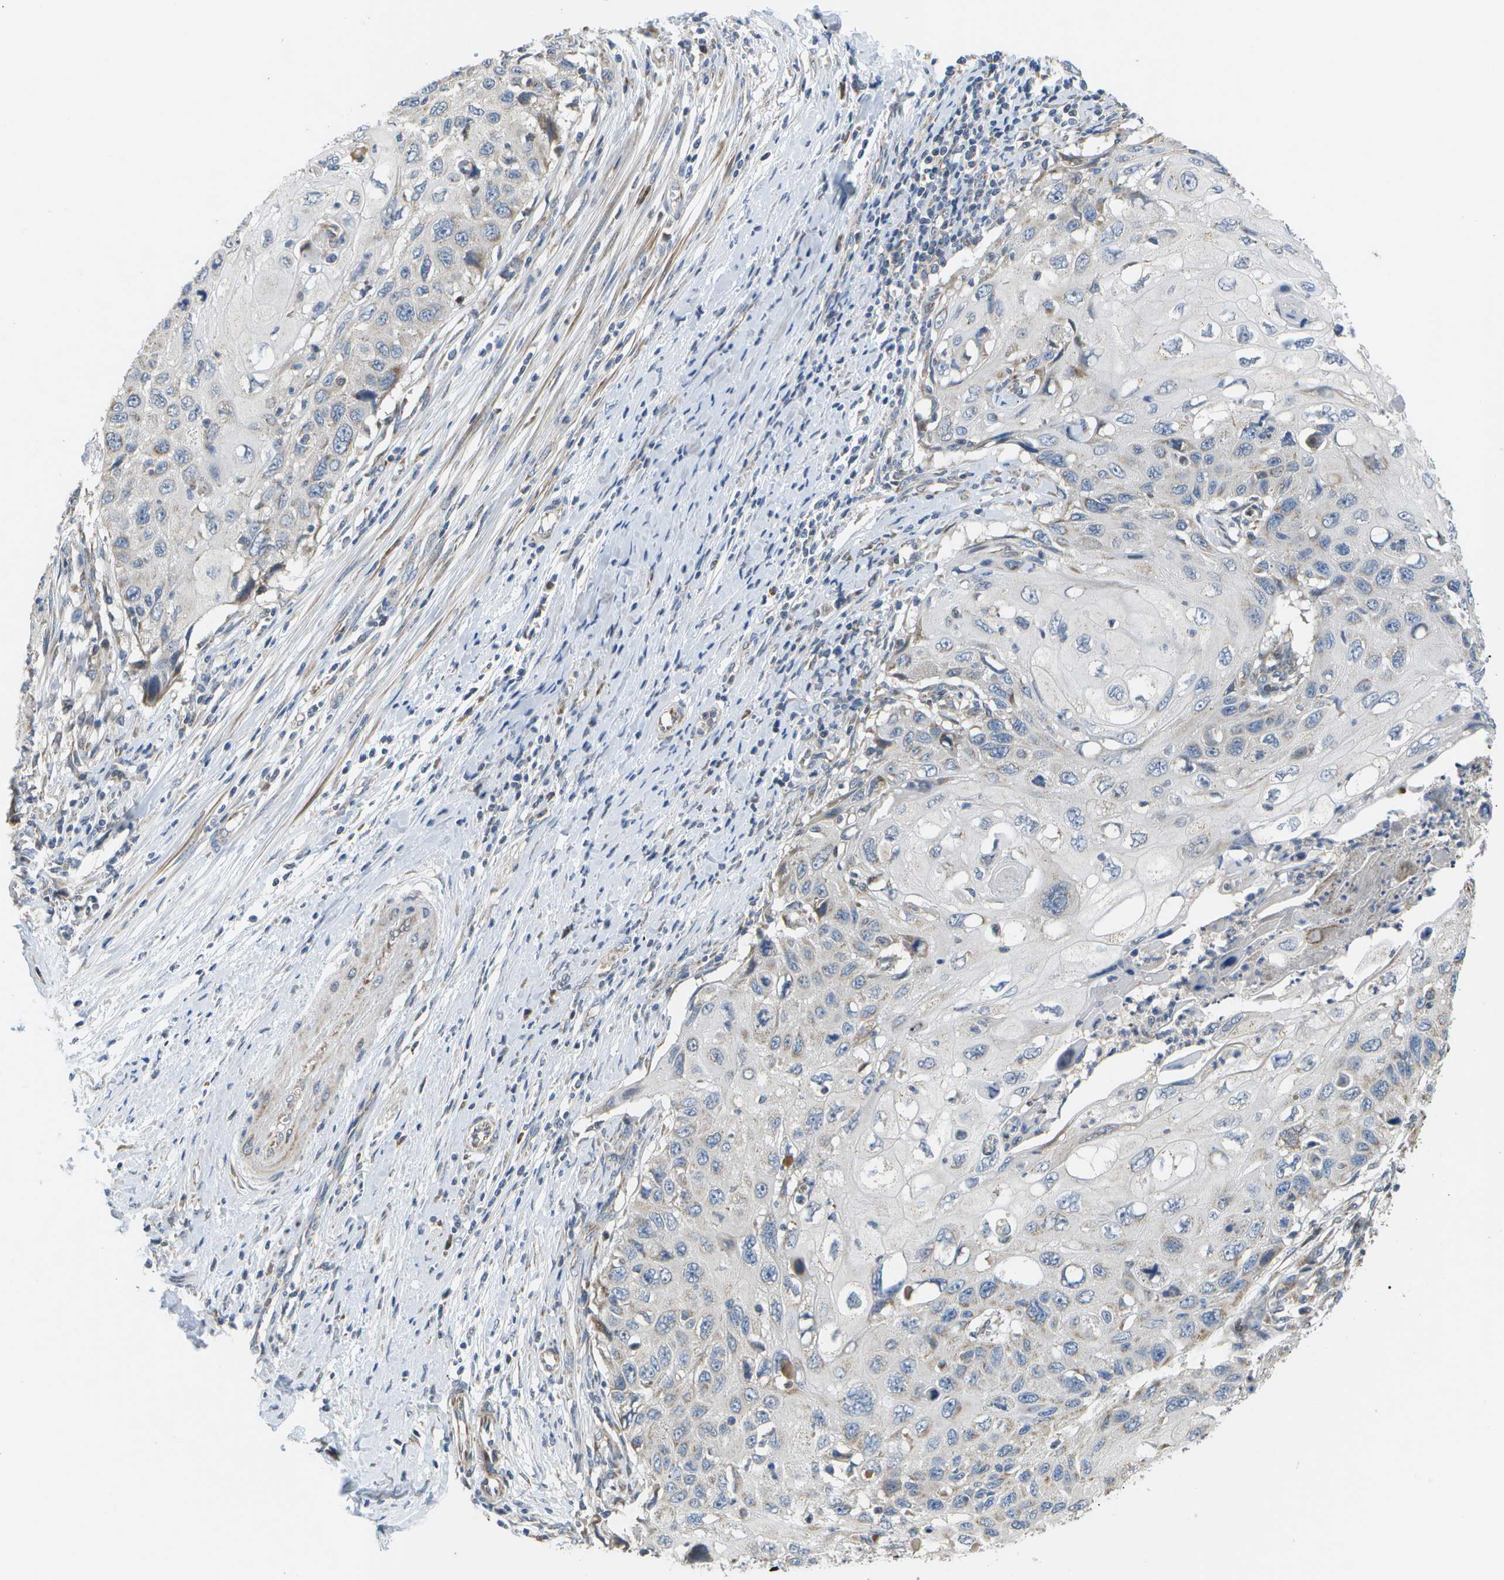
{"staining": {"intensity": "negative", "quantity": "none", "location": "none"}, "tissue": "cervical cancer", "cell_type": "Tumor cells", "image_type": "cancer", "snomed": [{"axis": "morphology", "description": "Squamous cell carcinoma, NOS"}, {"axis": "topography", "description": "Cervix"}], "caption": "High magnification brightfield microscopy of squamous cell carcinoma (cervical) stained with DAB (3,3'-diaminobenzidine) (brown) and counterstained with hematoxylin (blue): tumor cells show no significant expression. (Brightfield microscopy of DAB IHC at high magnification).", "gene": "HADHA", "patient": {"sex": "female", "age": 70}}